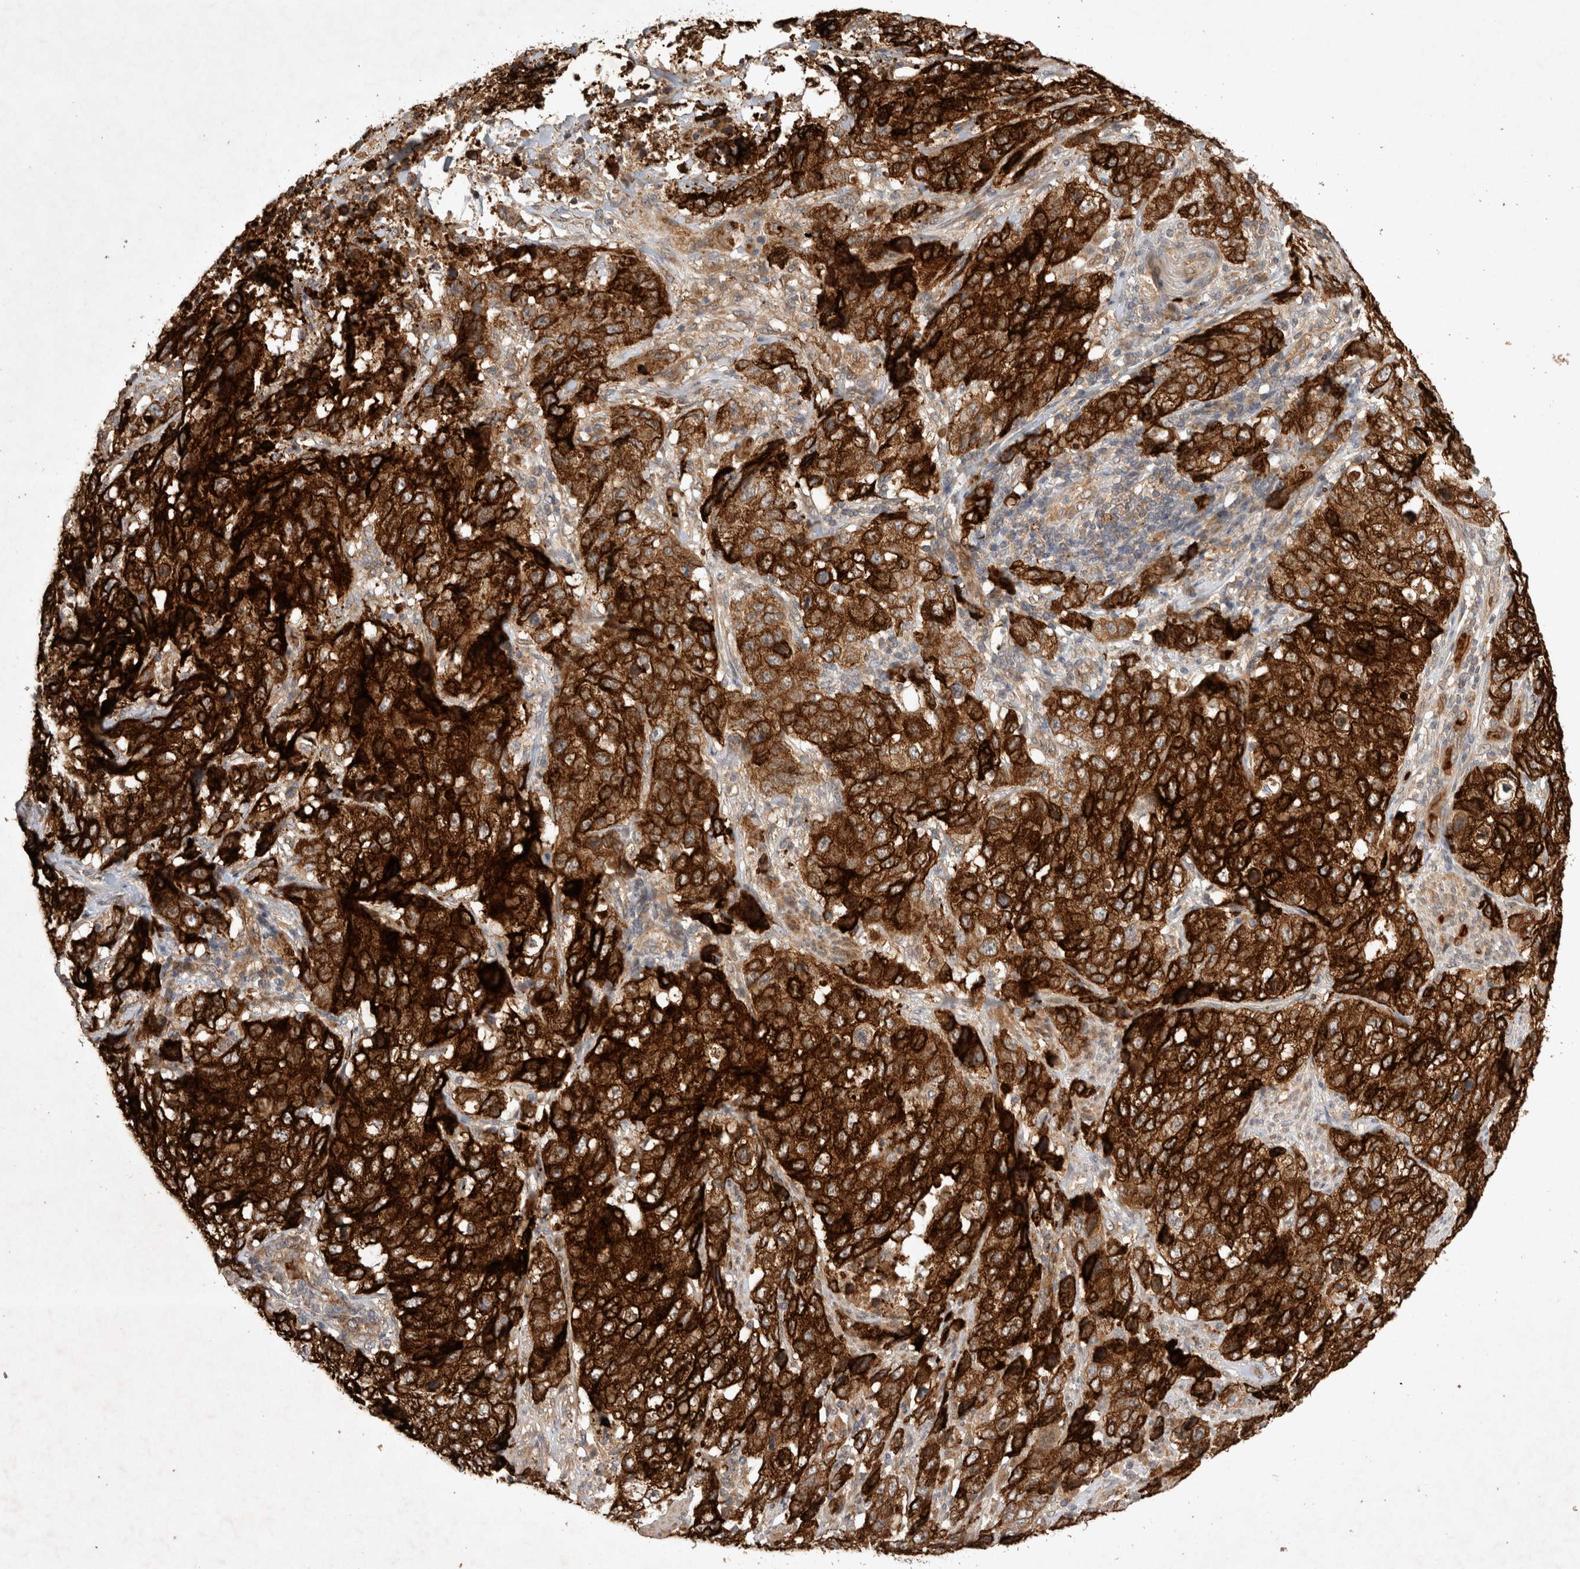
{"staining": {"intensity": "strong", "quantity": ">75%", "location": "cytoplasmic/membranous"}, "tissue": "stomach cancer", "cell_type": "Tumor cells", "image_type": "cancer", "snomed": [{"axis": "morphology", "description": "Adenocarcinoma, NOS"}, {"axis": "topography", "description": "Stomach"}], "caption": "Brown immunohistochemical staining in stomach adenocarcinoma reveals strong cytoplasmic/membranous positivity in about >75% of tumor cells. The protein is shown in brown color, while the nuclei are stained blue.", "gene": "FAM221A", "patient": {"sex": "male", "age": 48}}